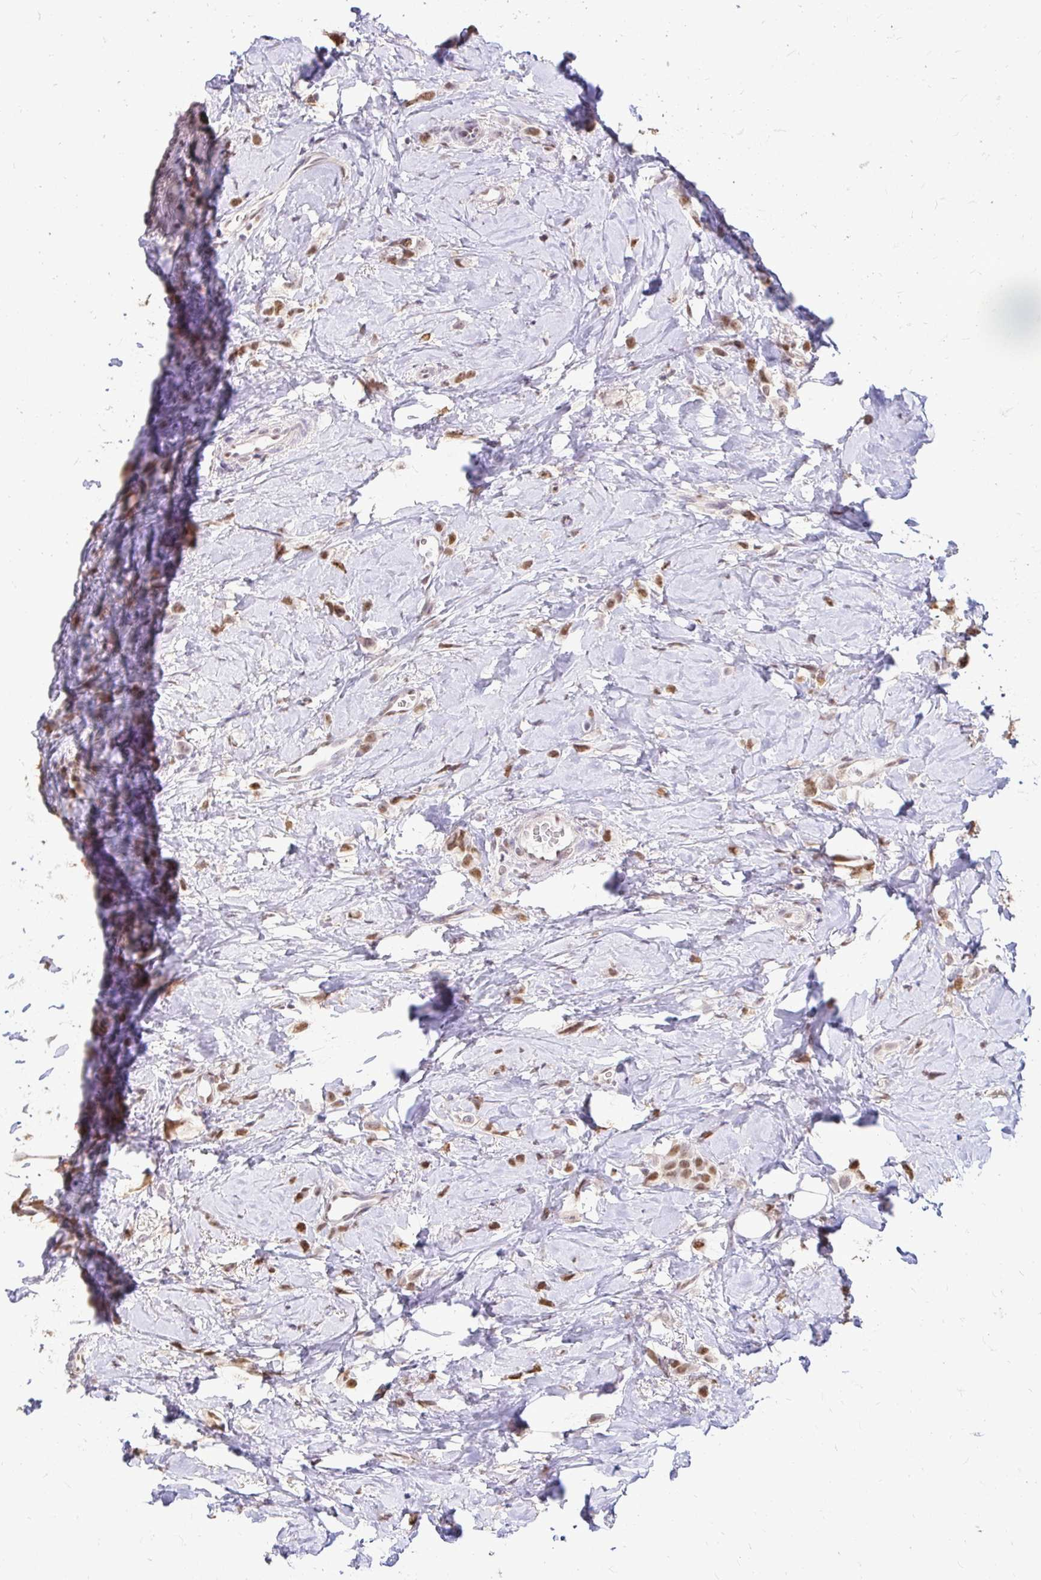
{"staining": {"intensity": "moderate", "quantity": ">75%", "location": "nuclear"}, "tissue": "breast cancer", "cell_type": "Tumor cells", "image_type": "cancer", "snomed": [{"axis": "morphology", "description": "Lobular carcinoma"}, {"axis": "topography", "description": "Breast"}], "caption": "Protein staining of breast lobular carcinoma tissue exhibits moderate nuclear positivity in approximately >75% of tumor cells.", "gene": "RIMS4", "patient": {"sex": "female", "age": 66}}